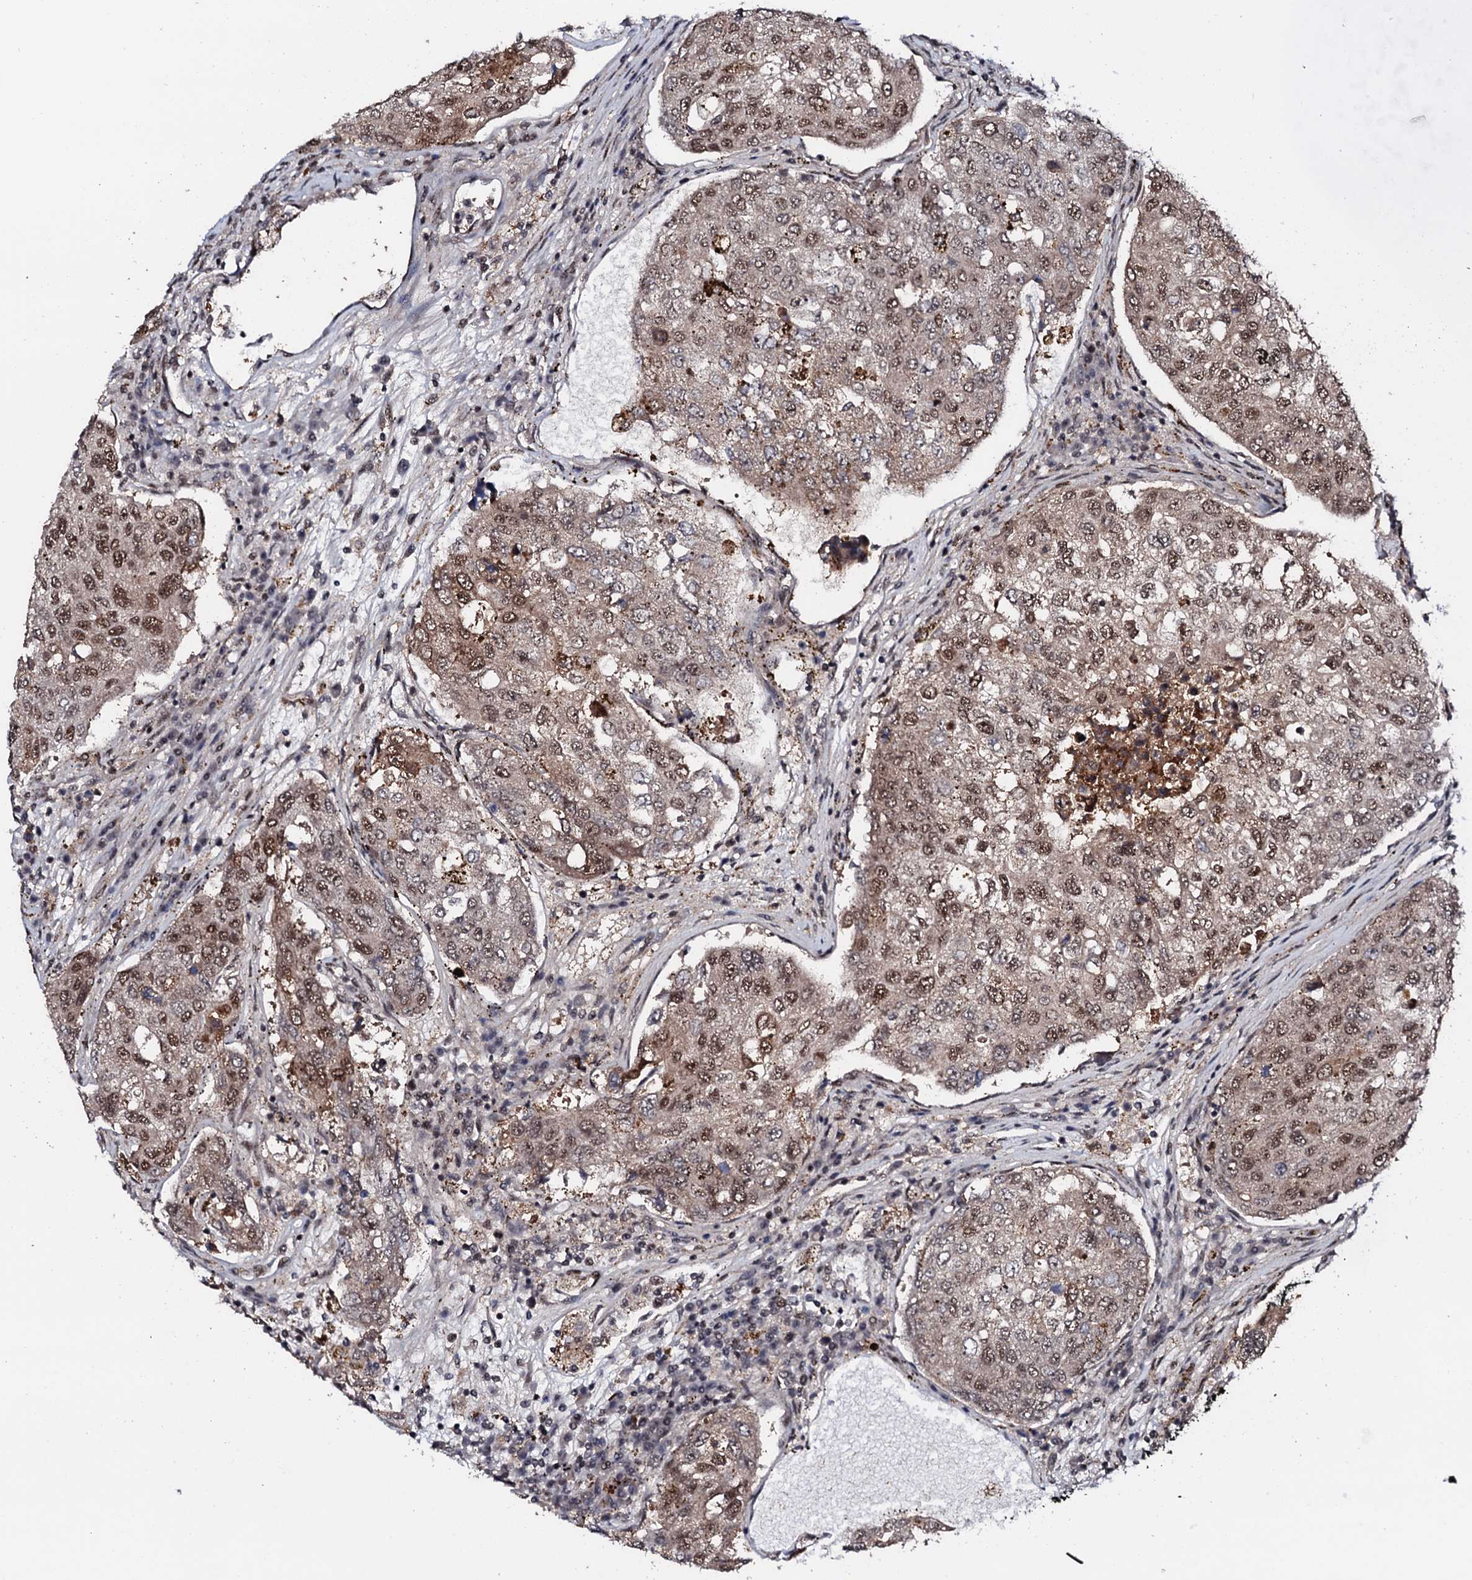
{"staining": {"intensity": "moderate", "quantity": ">75%", "location": "nuclear"}, "tissue": "urothelial cancer", "cell_type": "Tumor cells", "image_type": "cancer", "snomed": [{"axis": "morphology", "description": "Urothelial carcinoma, High grade"}, {"axis": "topography", "description": "Lymph node"}, {"axis": "topography", "description": "Urinary bladder"}], "caption": "Human high-grade urothelial carcinoma stained with a protein marker exhibits moderate staining in tumor cells.", "gene": "PRPF18", "patient": {"sex": "male", "age": 51}}